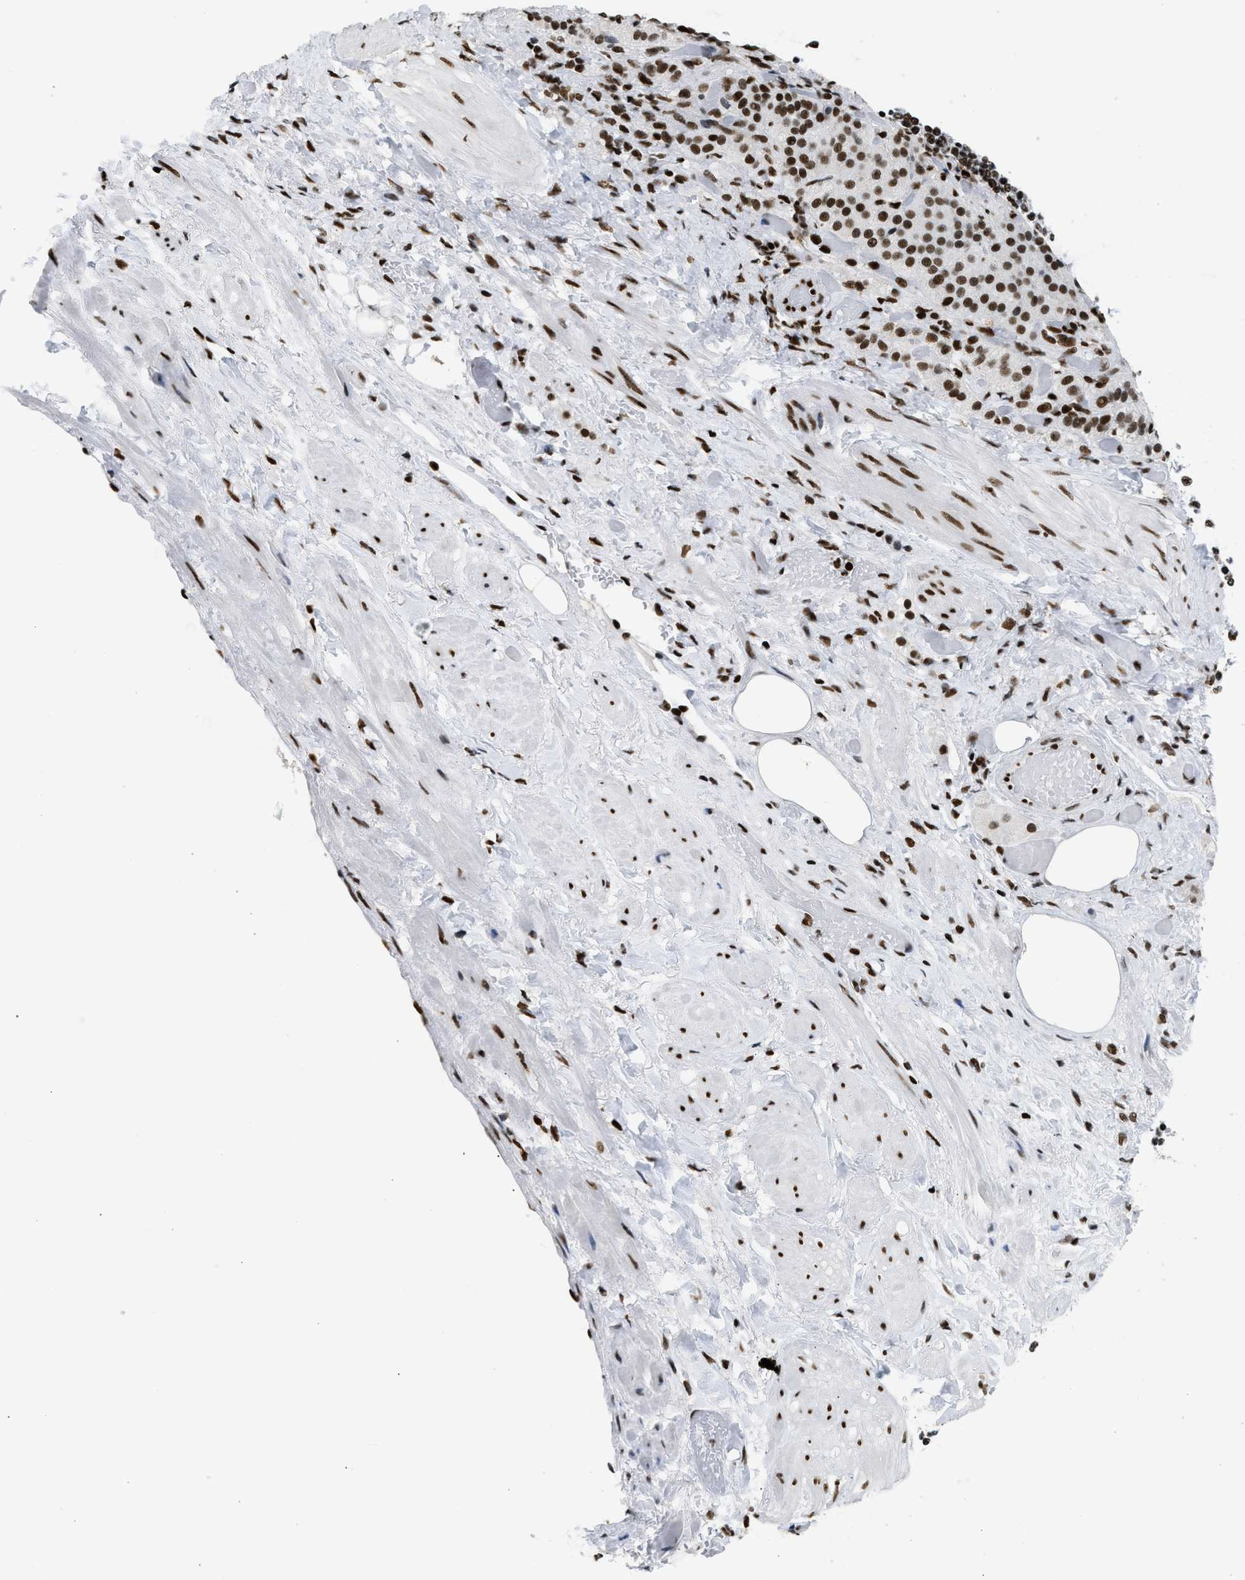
{"staining": {"intensity": "strong", "quantity": ">75%", "location": "nuclear"}, "tissue": "adrenal gland", "cell_type": "Glandular cells", "image_type": "normal", "snomed": [{"axis": "morphology", "description": "Normal tissue, NOS"}, {"axis": "topography", "description": "Adrenal gland"}], "caption": "High-magnification brightfield microscopy of unremarkable adrenal gland stained with DAB (brown) and counterstained with hematoxylin (blue). glandular cells exhibit strong nuclear expression is appreciated in about>75% of cells. Using DAB (3,3'-diaminobenzidine) (brown) and hematoxylin (blue) stains, captured at high magnification using brightfield microscopy.", "gene": "PIF1", "patient": {"sex": "female", "age": 59}}